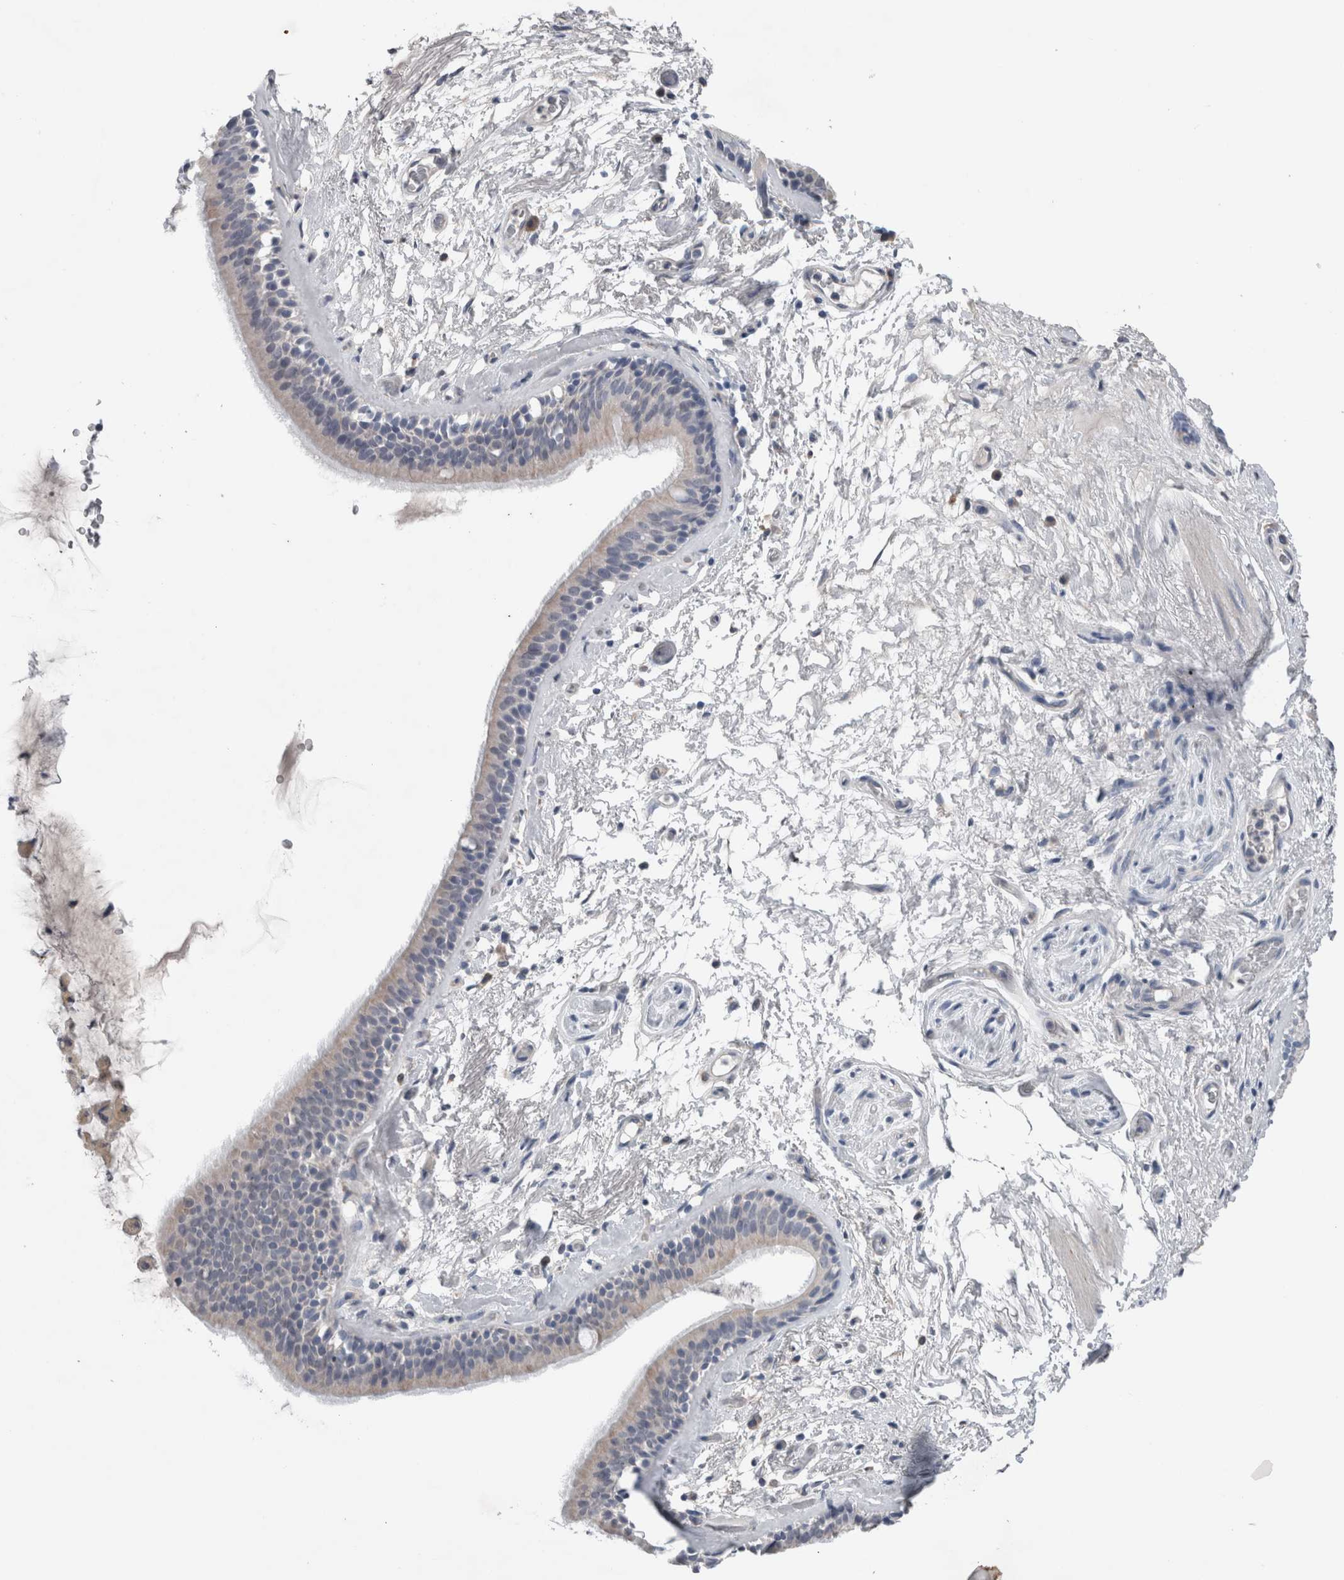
{"staining": {"intensity": "negative", "quantity": "none", "location": "none"}, "tissue": "bronchus", "cell_type": "Respiratory epithelial cells", "image_type": "normal", "snomed": [{"axis": "morphology", "description": "Normal tissue, NOS"}, {"axis": "topography", "description": "Cartilage tissue"}], "caption": "Immunohistochemical staining of normal human bronchus shows no significant expression in respiratory epithelial cells.", "gene": "CRNN", "patient": {"sex": "female", "age": 63}}